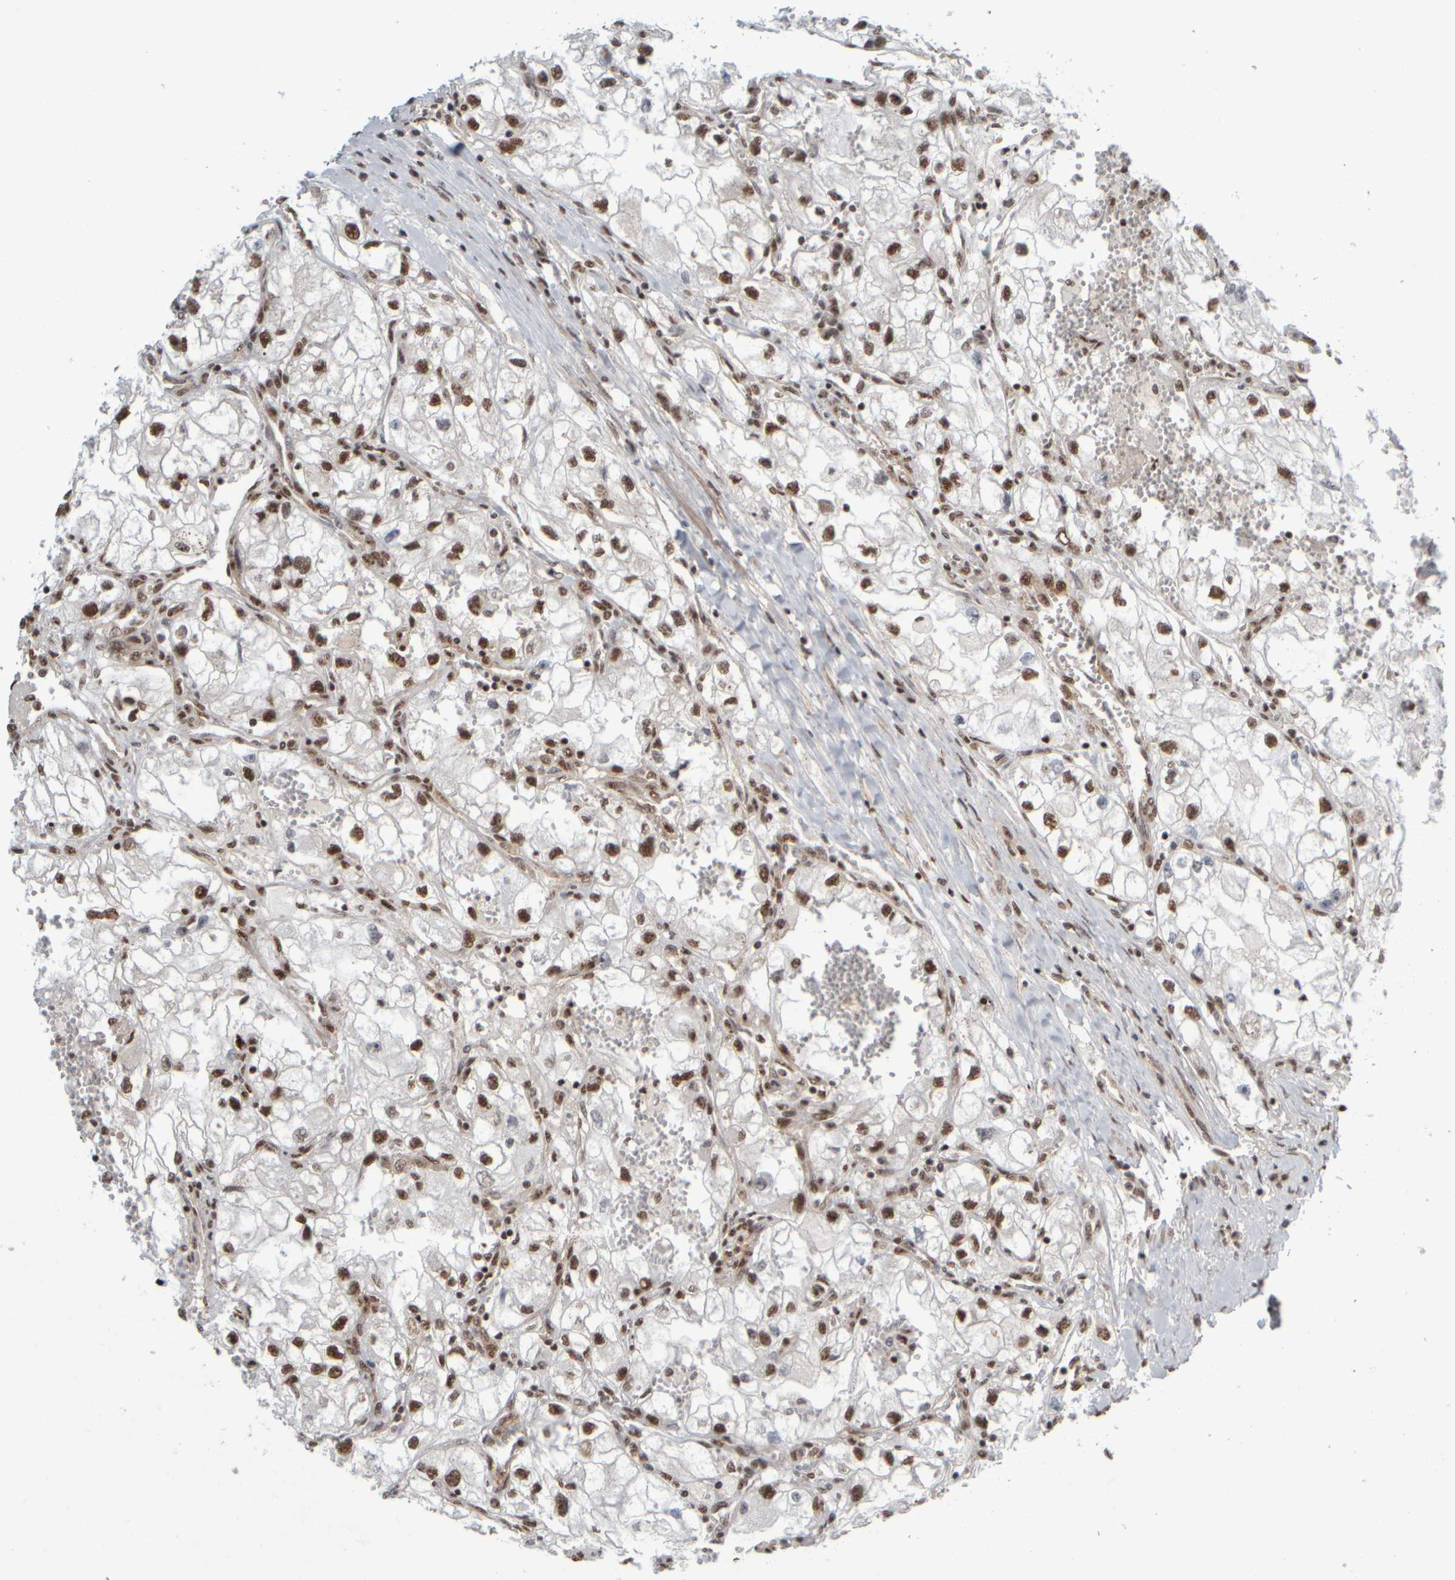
{"staining": {"intensity": "moderate", "quantity": ">75%", "location": "nuclear"}, "tissue": "renal cancer", "cell_type": "Tumor cells", "image_type": "cancer", "snomed": [{"axis": "morphology", "description": "Adenocarcinoma, NOS"}, {"axis": "topography", "description": "Kidney"}], "caption": "IHC (DAB (3,3'-diaminobenzidine)) staining of renal cancer shows moderate nuclear protein staining in approximately >75% of tumor cells.", "gene": "SYNRG", "patient": {"sex": "female", "age": 70}}